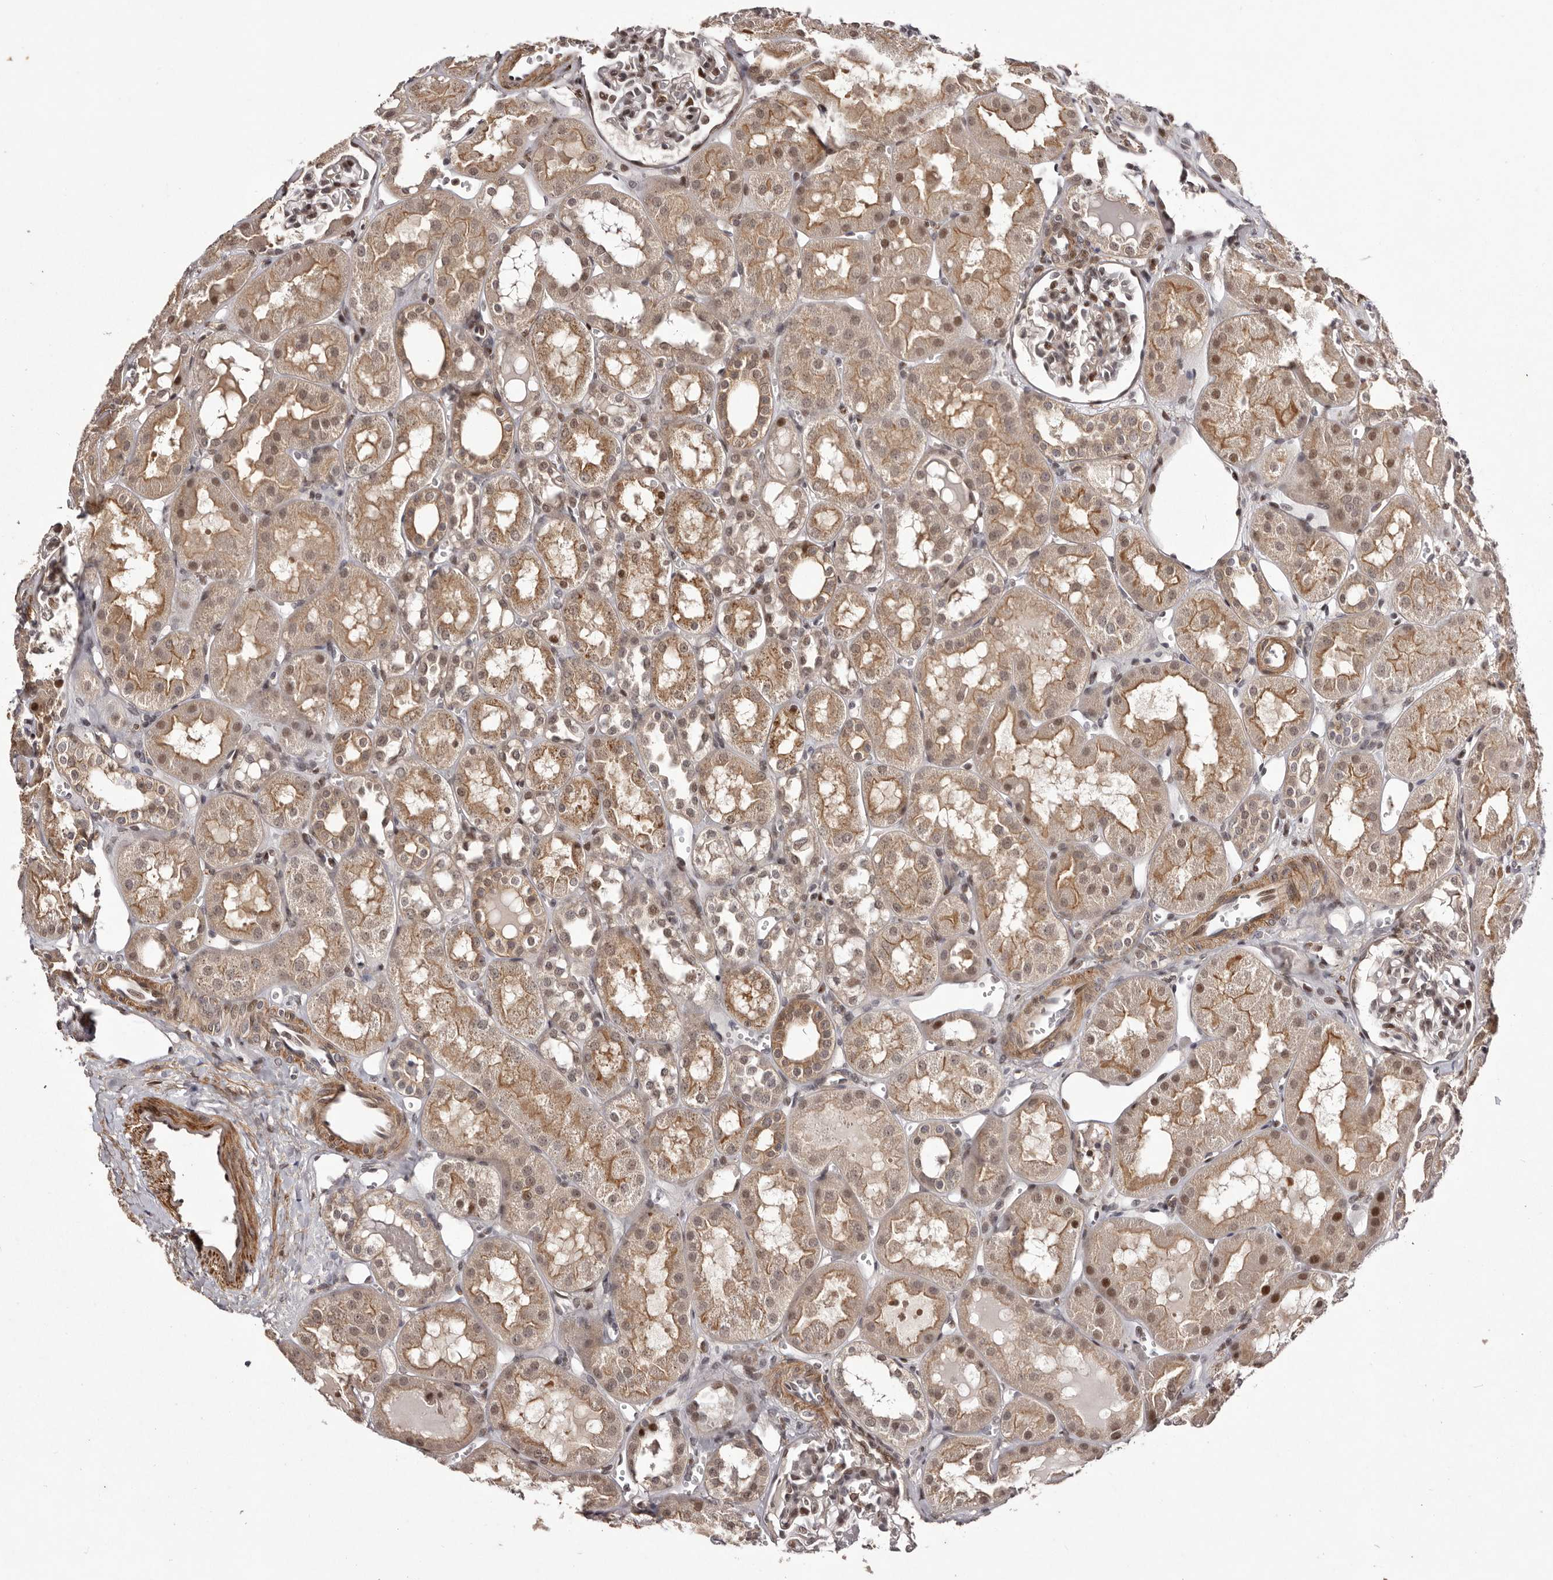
{"staining": {"intensity": "moderate", "quantity": "25%-75%", "location": "cytoplasmic/membranous,nuclear"}, "tissue": "kidney", "cell_type": "Cells in glomeruli", "image_type": "normal", "snomed": [{"axis": "morphology", "description": "Normal tissue, NOS"}, {"axis": "topography", "description": "Kidney"}], "caption": "Immunohistochemistry staining of unremarkable kidney, which exhibits medium levels of moderate cytoplasmic/membranous,nuclear staining in approximately 25%-75% of cells in glomeruli indicating moderate cytoplasmic/membranous,nuclear protein expression. The staining was performed using DAB (3,3'-diaminobenzidine) (brown) for protein detection and nuclei were counterstained in hematoxylin (blue).", "gene": "FBXO5", "patient": {"sex": "male", "age": 16}}